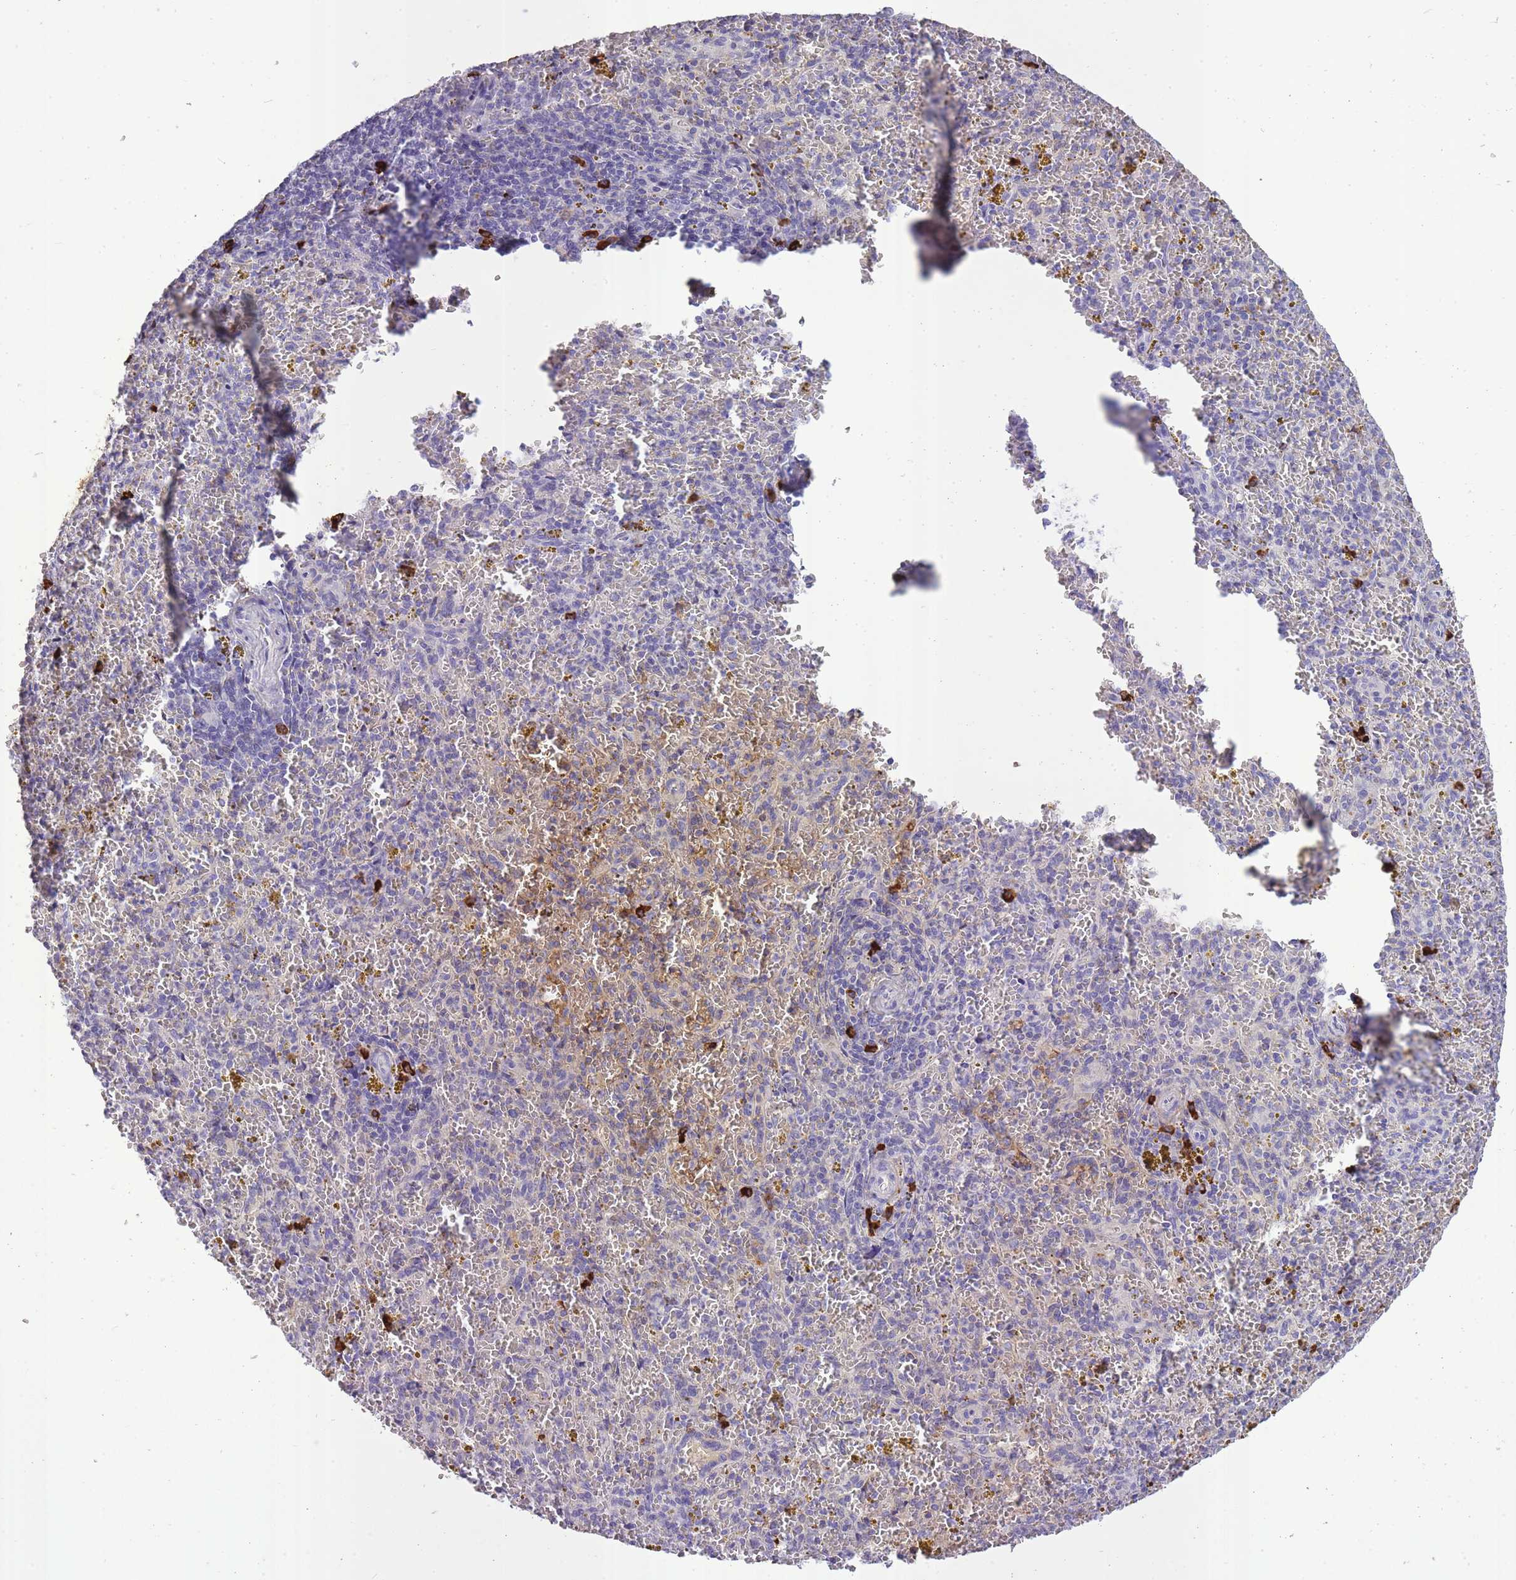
{"staining": {"intensity": "negative", "quantity": "none", "location": "none"}, "tissue": "spleen", "cell_type": "Cells in red pulp", "image_type": "normal", "snomed": [{"axis": "morphology", "description": "Normal tissue, NOS"}, {"axis": "topography", "description": "Spleen"}], "caption": "Human spleen stained for a protein using immunohistochemistry shows no staining in cells in red pulp.", "gene": "IGKV1", "patient": {"sex": "male", "age": 57}}